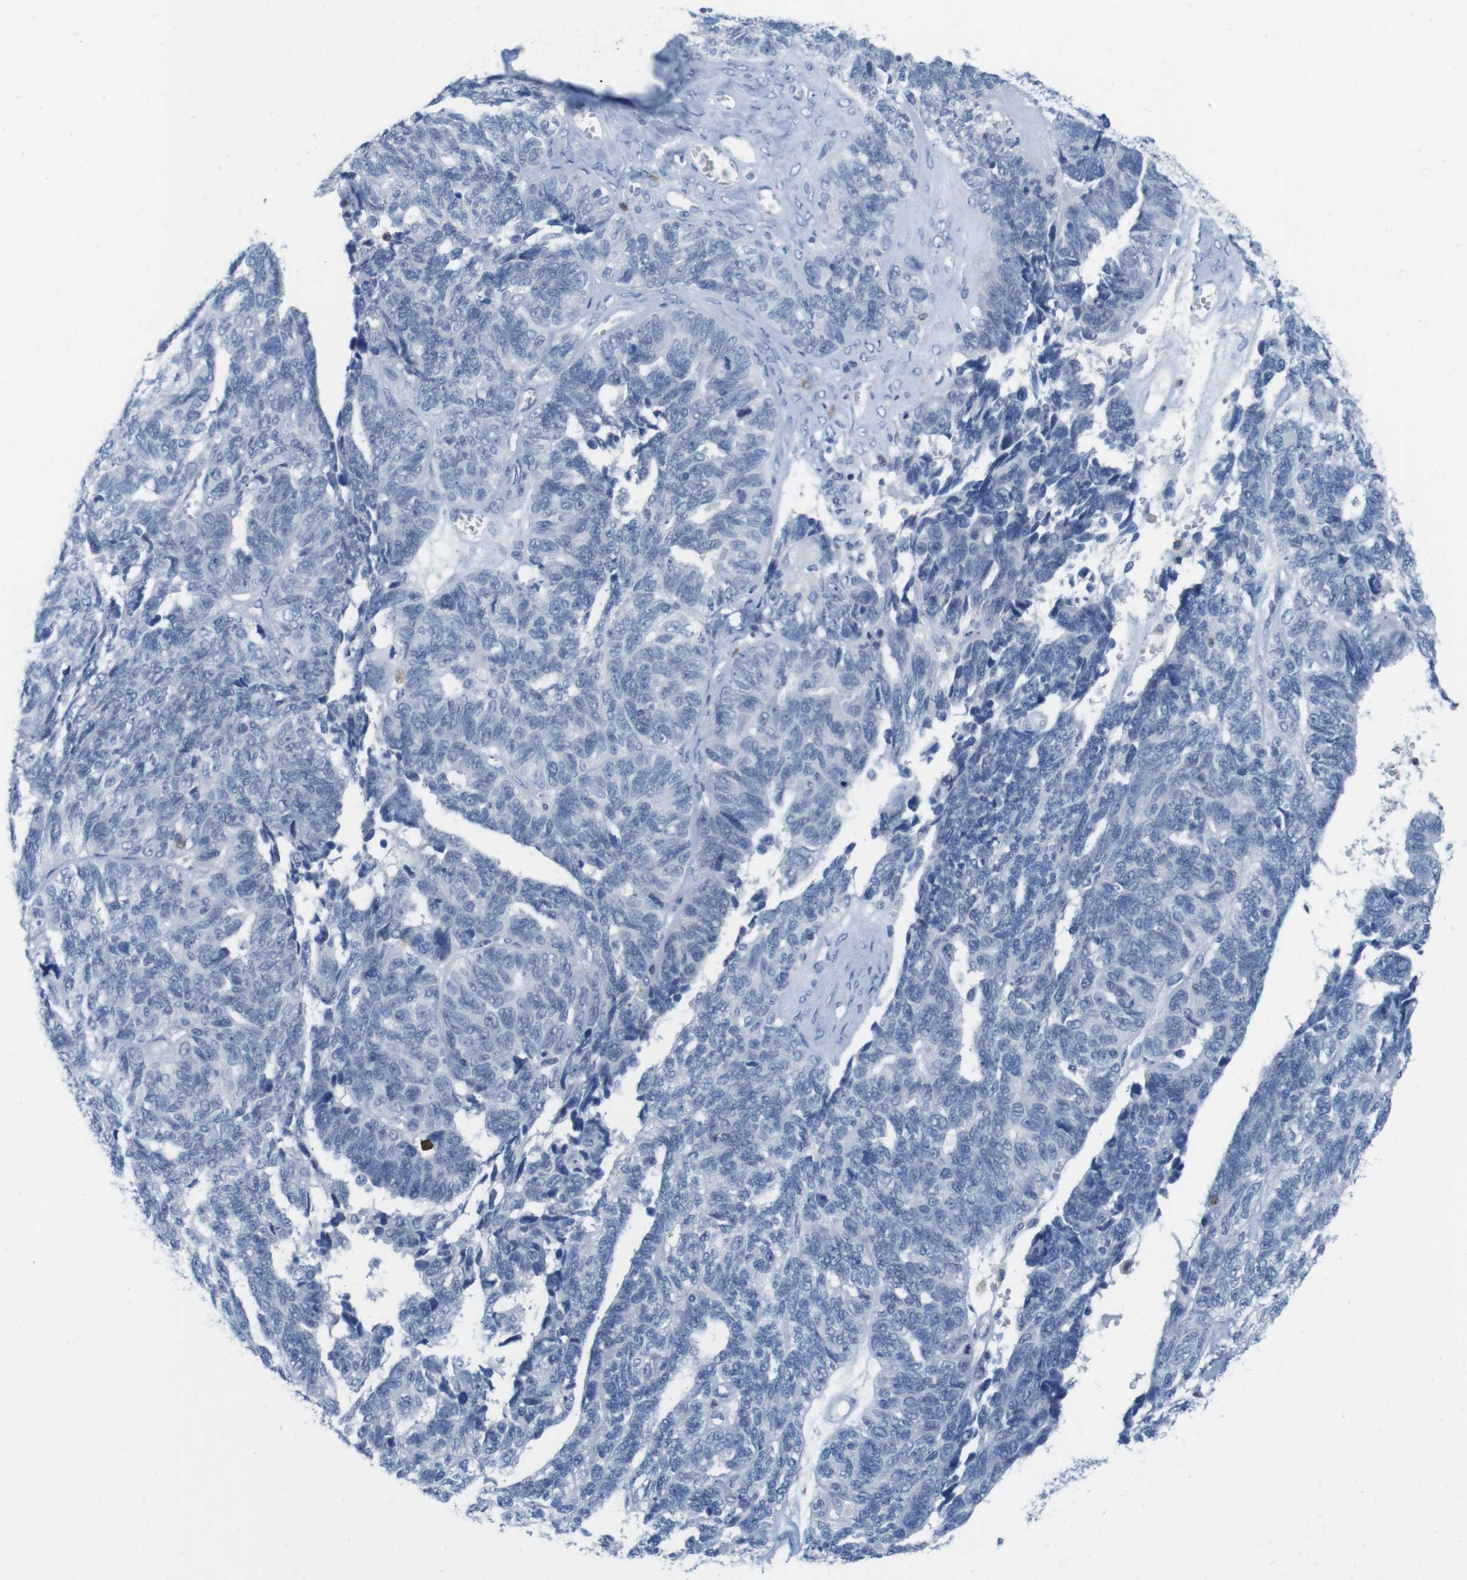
{"staining": {"intensity": "negative", "quantity": "none", "location": "none"}, "tissue": "ovarian cancer", "cell_type": "Tumor cells", "image_type": "cancer", "snomed": [{"axis": "morphology", "description": "Cystadenocarcinoma, serous, NOS"}, {"axis": "topography", "description": "Ovary"}], "caption": "Tumor cells show no significant staining in serous cystadenocarcinoma (ovarian).", "gene": "CD5", "patient": {"sex": "female", "age": 79}}